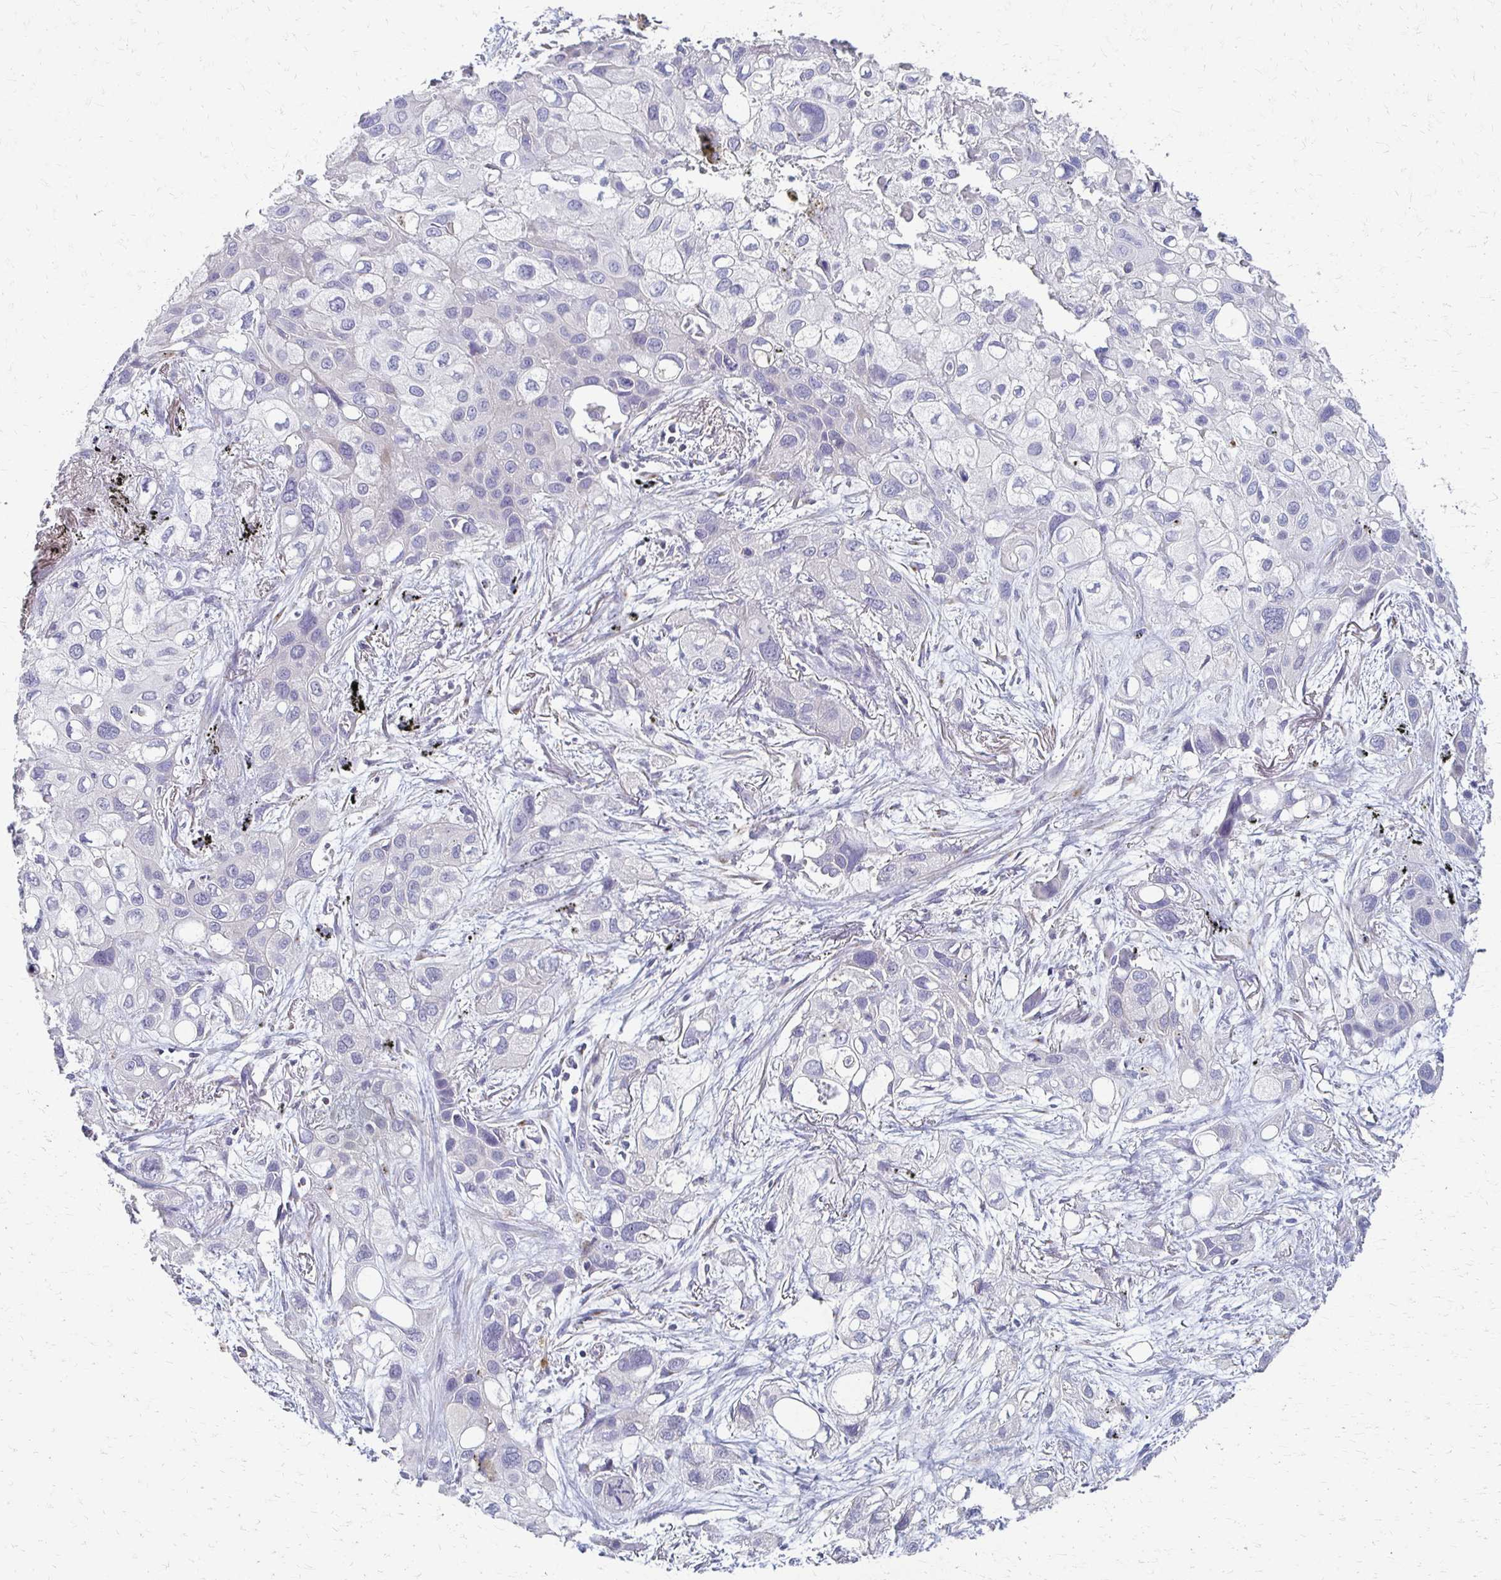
{"staining": {"intensity": "negative", "quantity": "none", "location": "none"}, "tissue": "lung cancer", "cell_type": "Tumor cells", "image_type": "cancer", "snomed": [{"axis": "morphology", "description": "Squamous cell carcinoma, NOS"}, {"axis": "morphology", "description": "Squamous cell carcinoma, metastatic, NOS"}, {"axis": "topography", "description": "Lung"}], "caption": "DAB (3,3'-diaminobenzidine) immunohistochemical staining of human metastatic squamous cell carcinoma (lung) displays no significant positivity in tumor cells.", "gene": "C1QTNF7", "patient": {"sex": "male", "age": 59}}